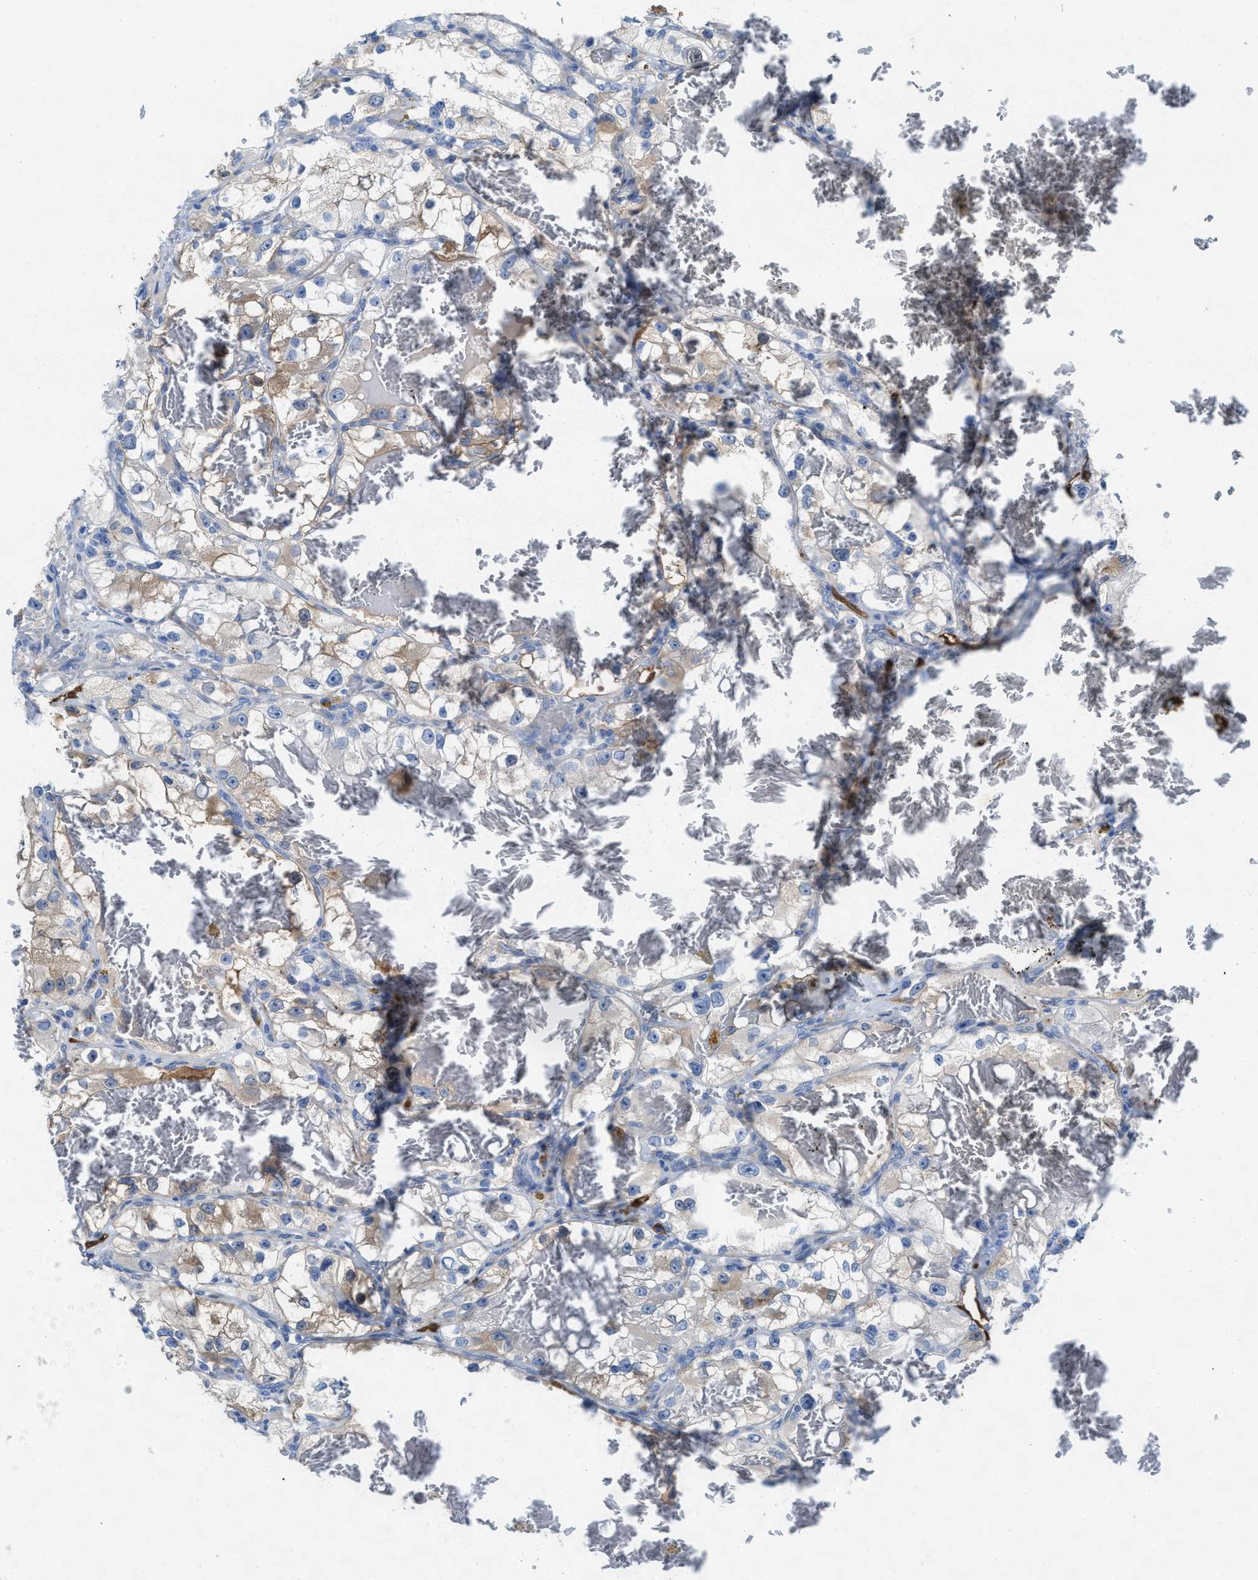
{"staining": {"intensity": "negative", "quantity": "none", "location": "none"}, "tissue": "renal cancer", "cell_type": "Tumor cells", "image_type": "cancer", "snomed": [{"axis": "morphology", "description": "Adenocarcinoma, NOS"}, {"axis": "topography", "description": "Kidney"}], "caption": "Immunohistochemistry micrograph of renal cancer (adenocarcinoma) stained for a protein (brown), which exhibits no positivity in tumor cells.", "gene": "ASS1", "patient": {"sex": "female", "age": 57}}